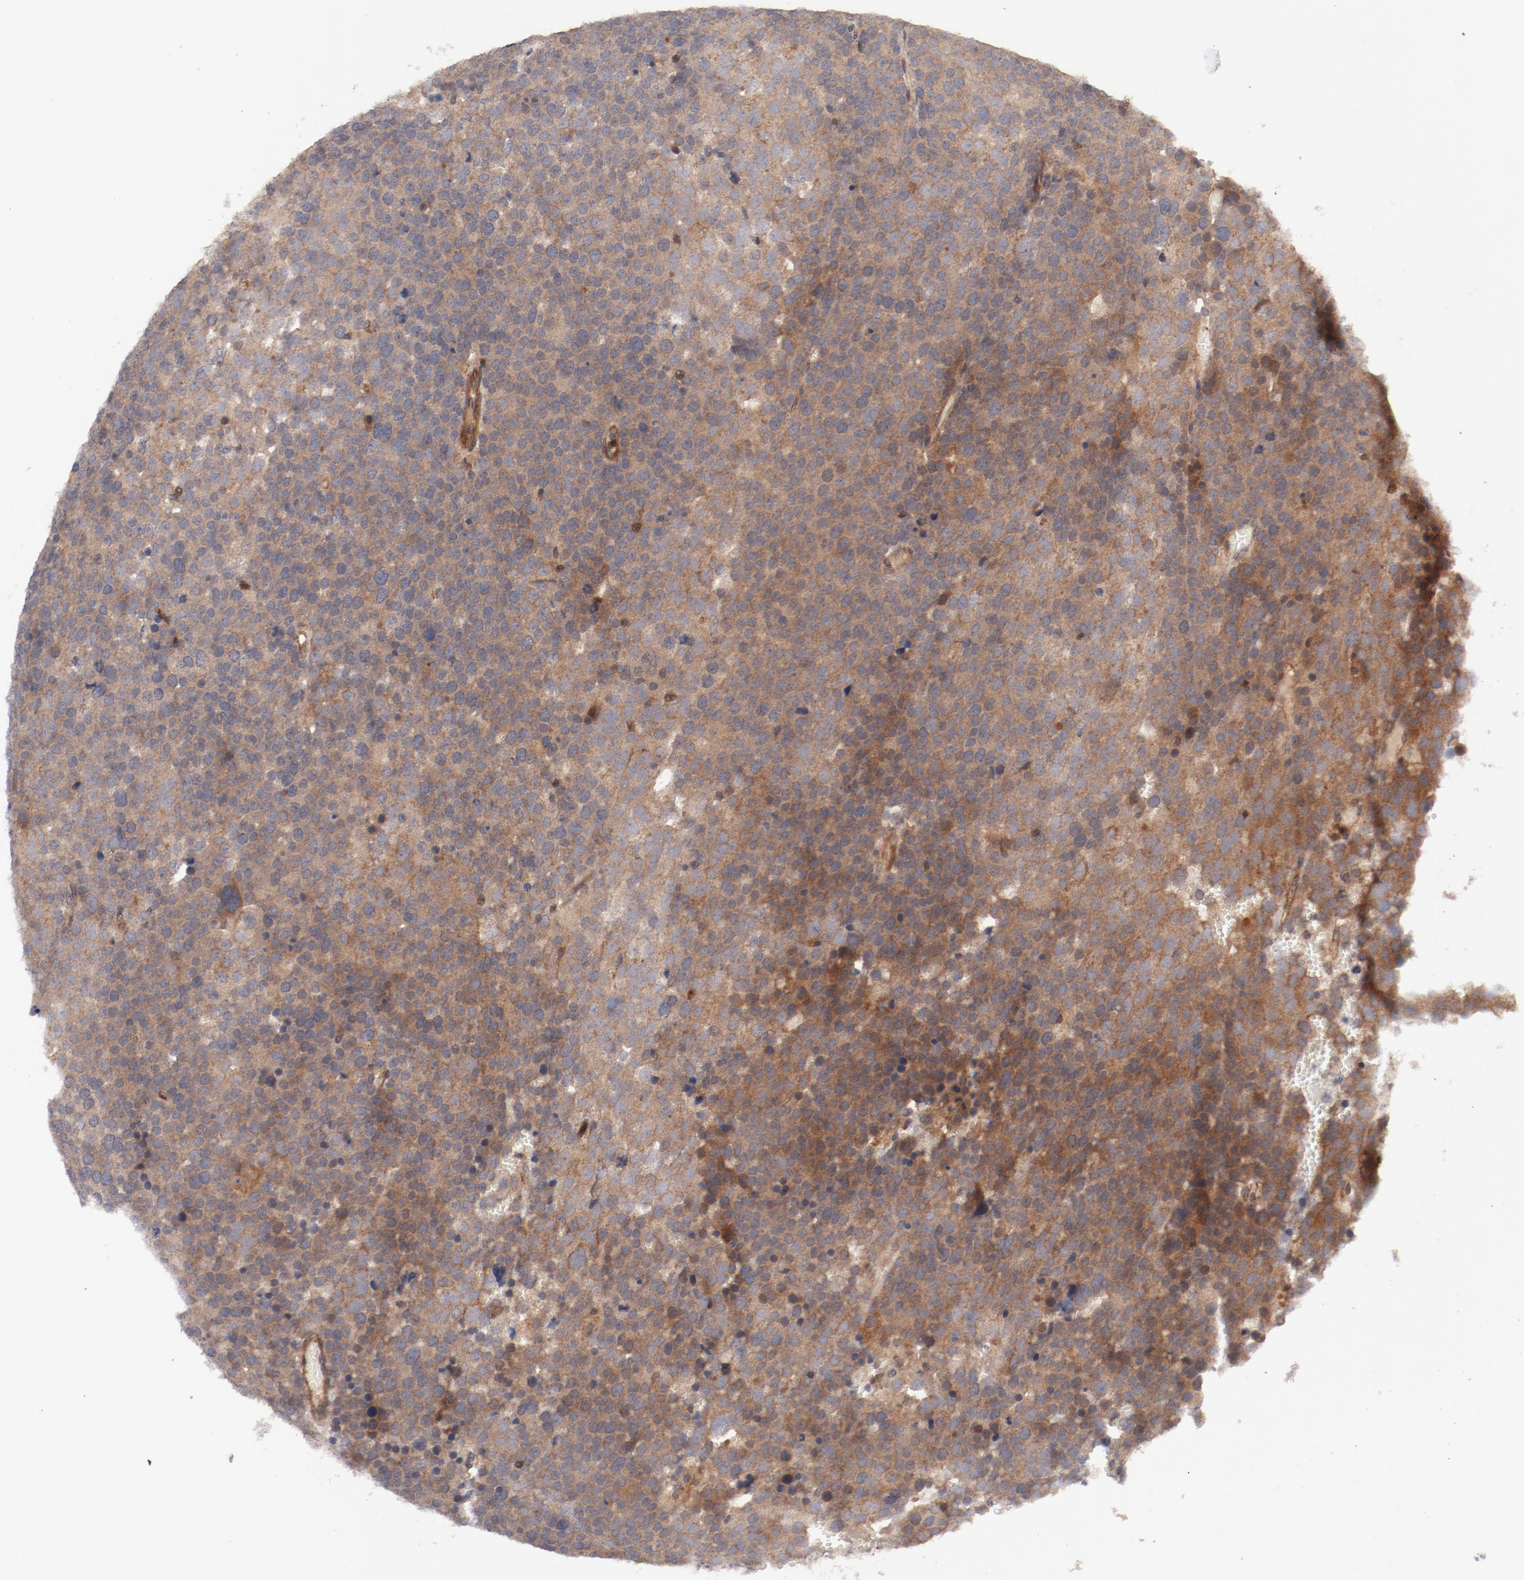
{"staining": {"intensity": "moderate", "quantity": ">75%", "location": "cytoplasmic/membranous"}, "tissue": "testis cancer", "cell_type": "Tumor cells", "image_type": "cancer", "snomed": [{"axis": "morphology", "description": "Seminoma, NOS"}, {"axis": "topography", "description": "Testis"}], "caption": "Testis cancer stained for a protein (brown) displays moderate cytoplasmic/membranous positive staining in about >75% of tumor cells.", "gene": "GUF1", "patient": {"sex": "male", "age": 71}}